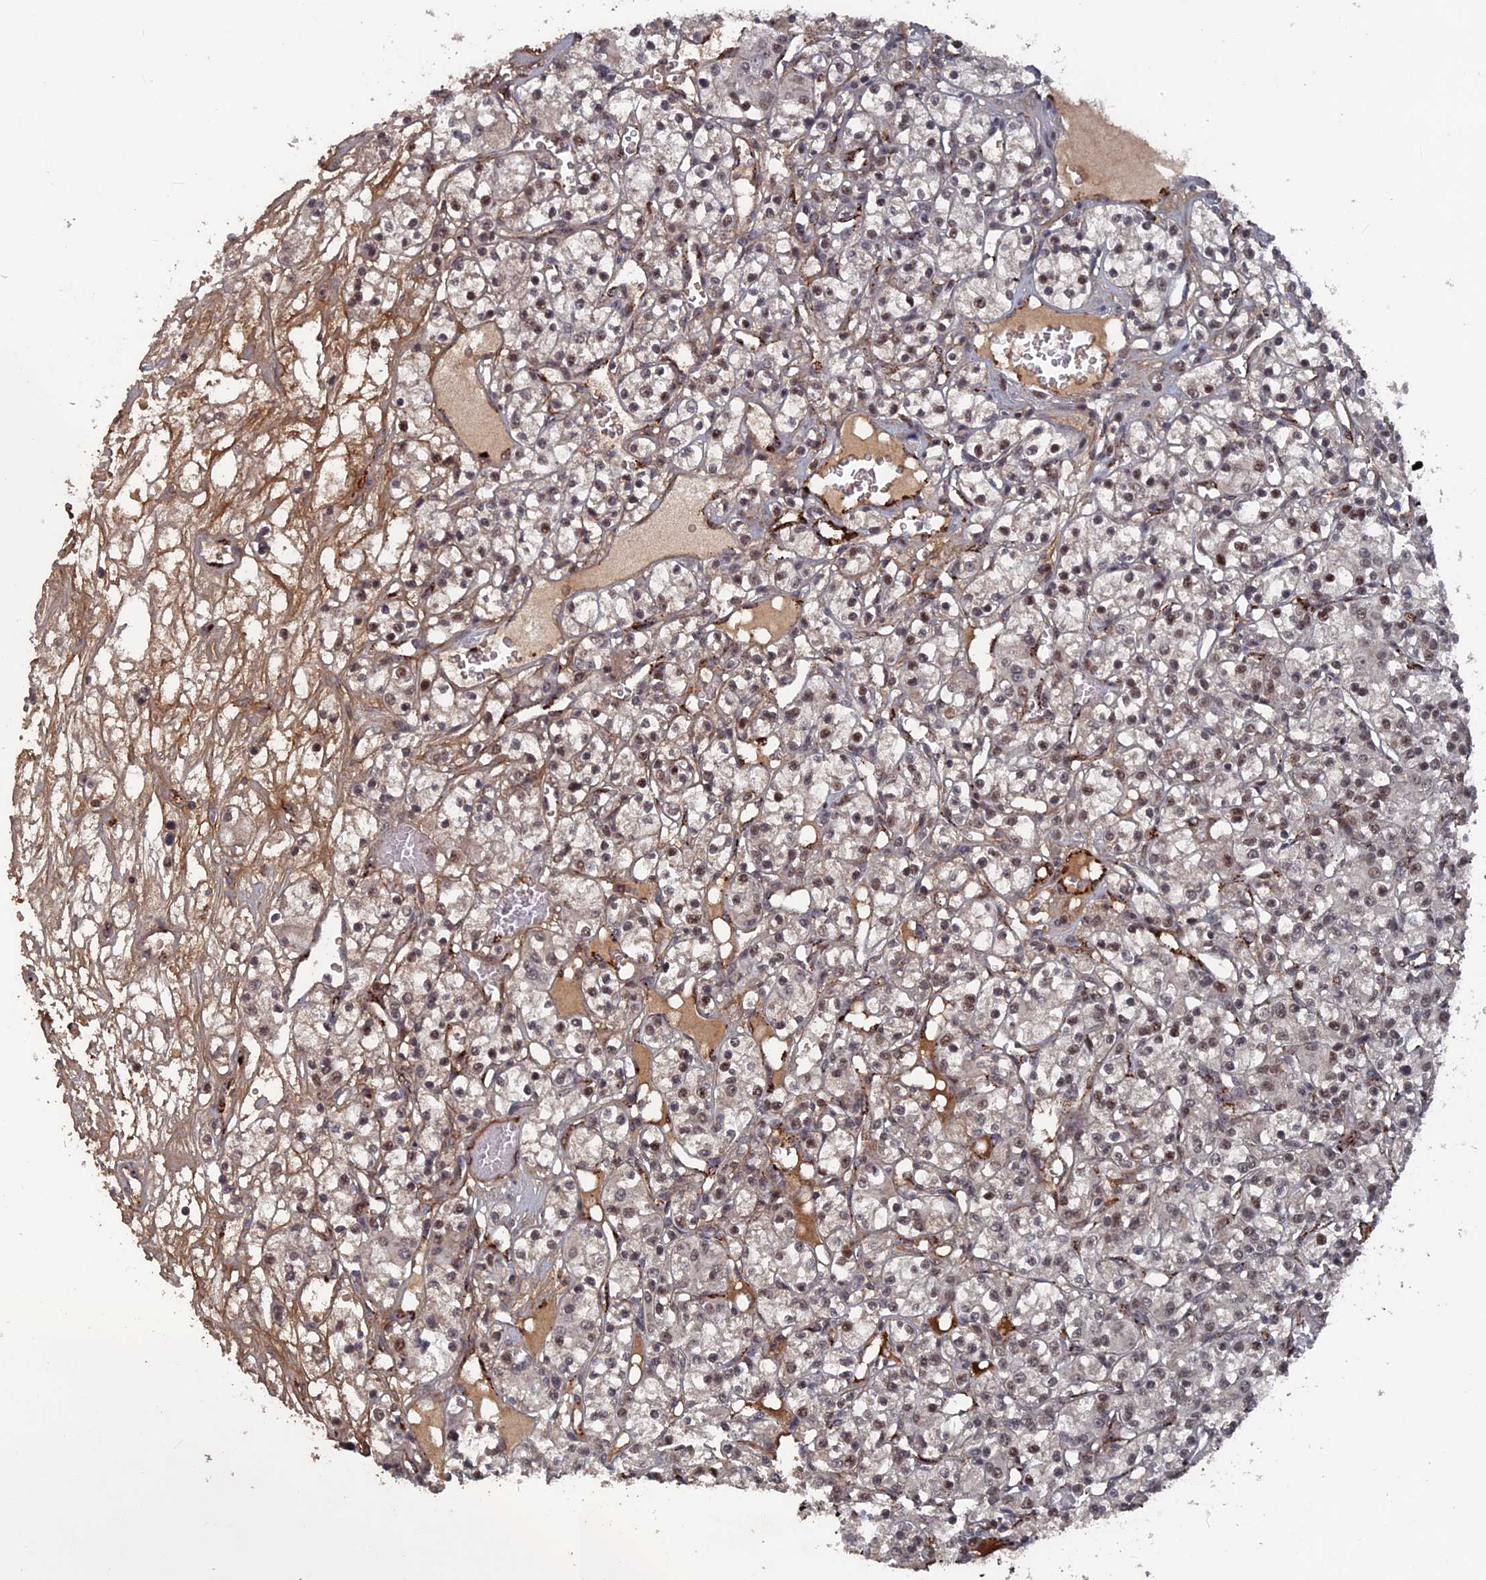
{"staining": {"intensity": "weak", "quantity": "<25%", "location": "nuclear"}, "tissue": "renal cancer", "cell_type": "Tumor cells", "image_type": "cancer", "snomed": [{"axis": "morphology", "description": "Adenocarcinoma, NOS"}, {"axis": "topography", "description": "Kidney"}], "caption": "Micrograph shows no significant protein positivity in tumor cells of renal cancer (adenocarcinoma). (IHC, brightfield microscopy, high magnification).", "gene": "SH3D21", "patient": {"sex": "female", "age": 59}}